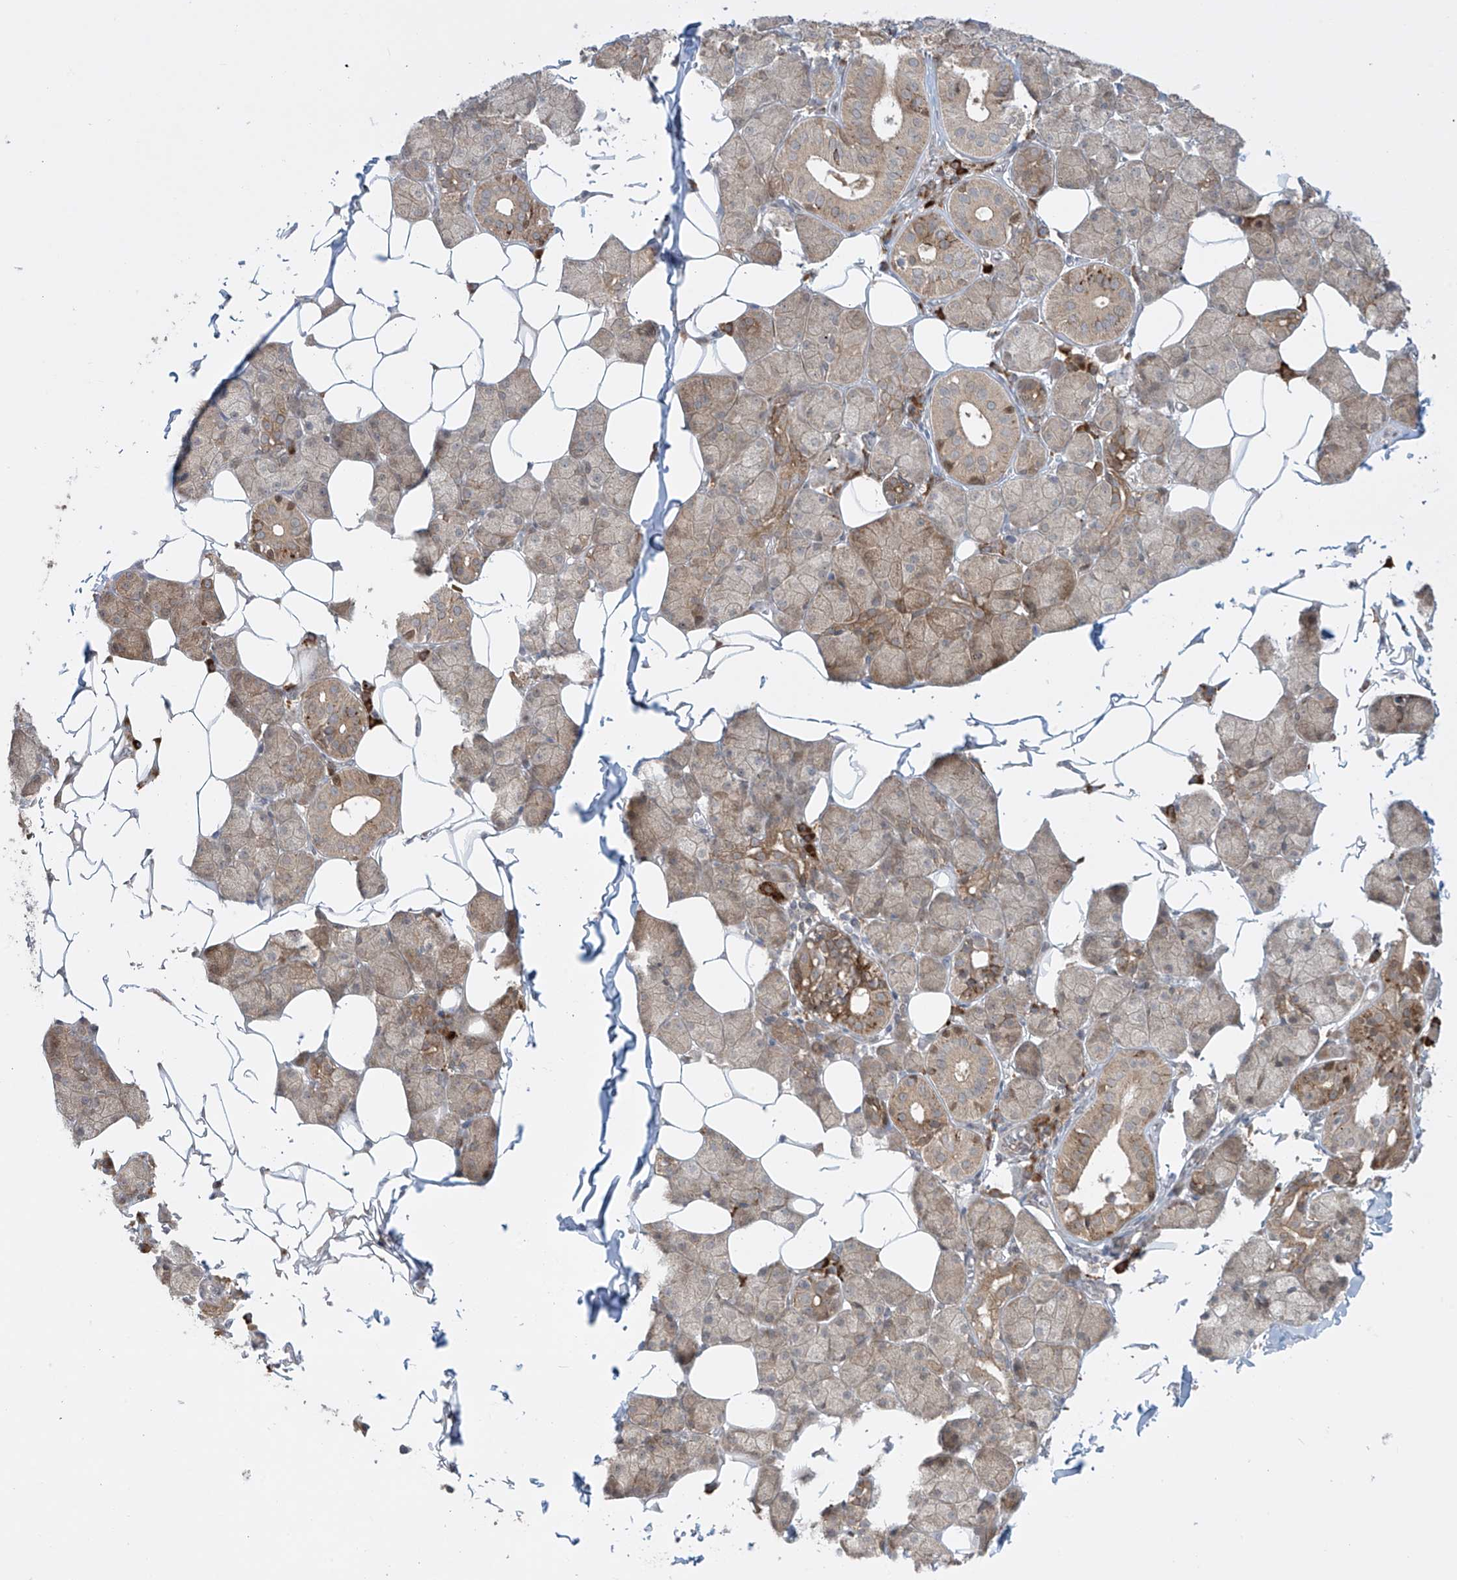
{"staining": {"intensity": "moderate", "quantity": "25%-75%", "location": "cytoplasmic/membranous"}, "tissue": "salivary gland", "cell_type": "Glandular cells", "image_type": "normal", "snomed": [{"axis": "morphology", "description": "Normal tissue, NOS"}, {"axis": "topography", "description": "Salivary gland"}], "caption": "A medium amount of moderate cytoplasmic/membranous staining is seen in about 25%-75% of glandular cells in benign salivary gland. The protein is shown in brown color, while the nuclei are stained blue.", "gene": "PPAT", "patient": {"sex": "female", "age": 33}}